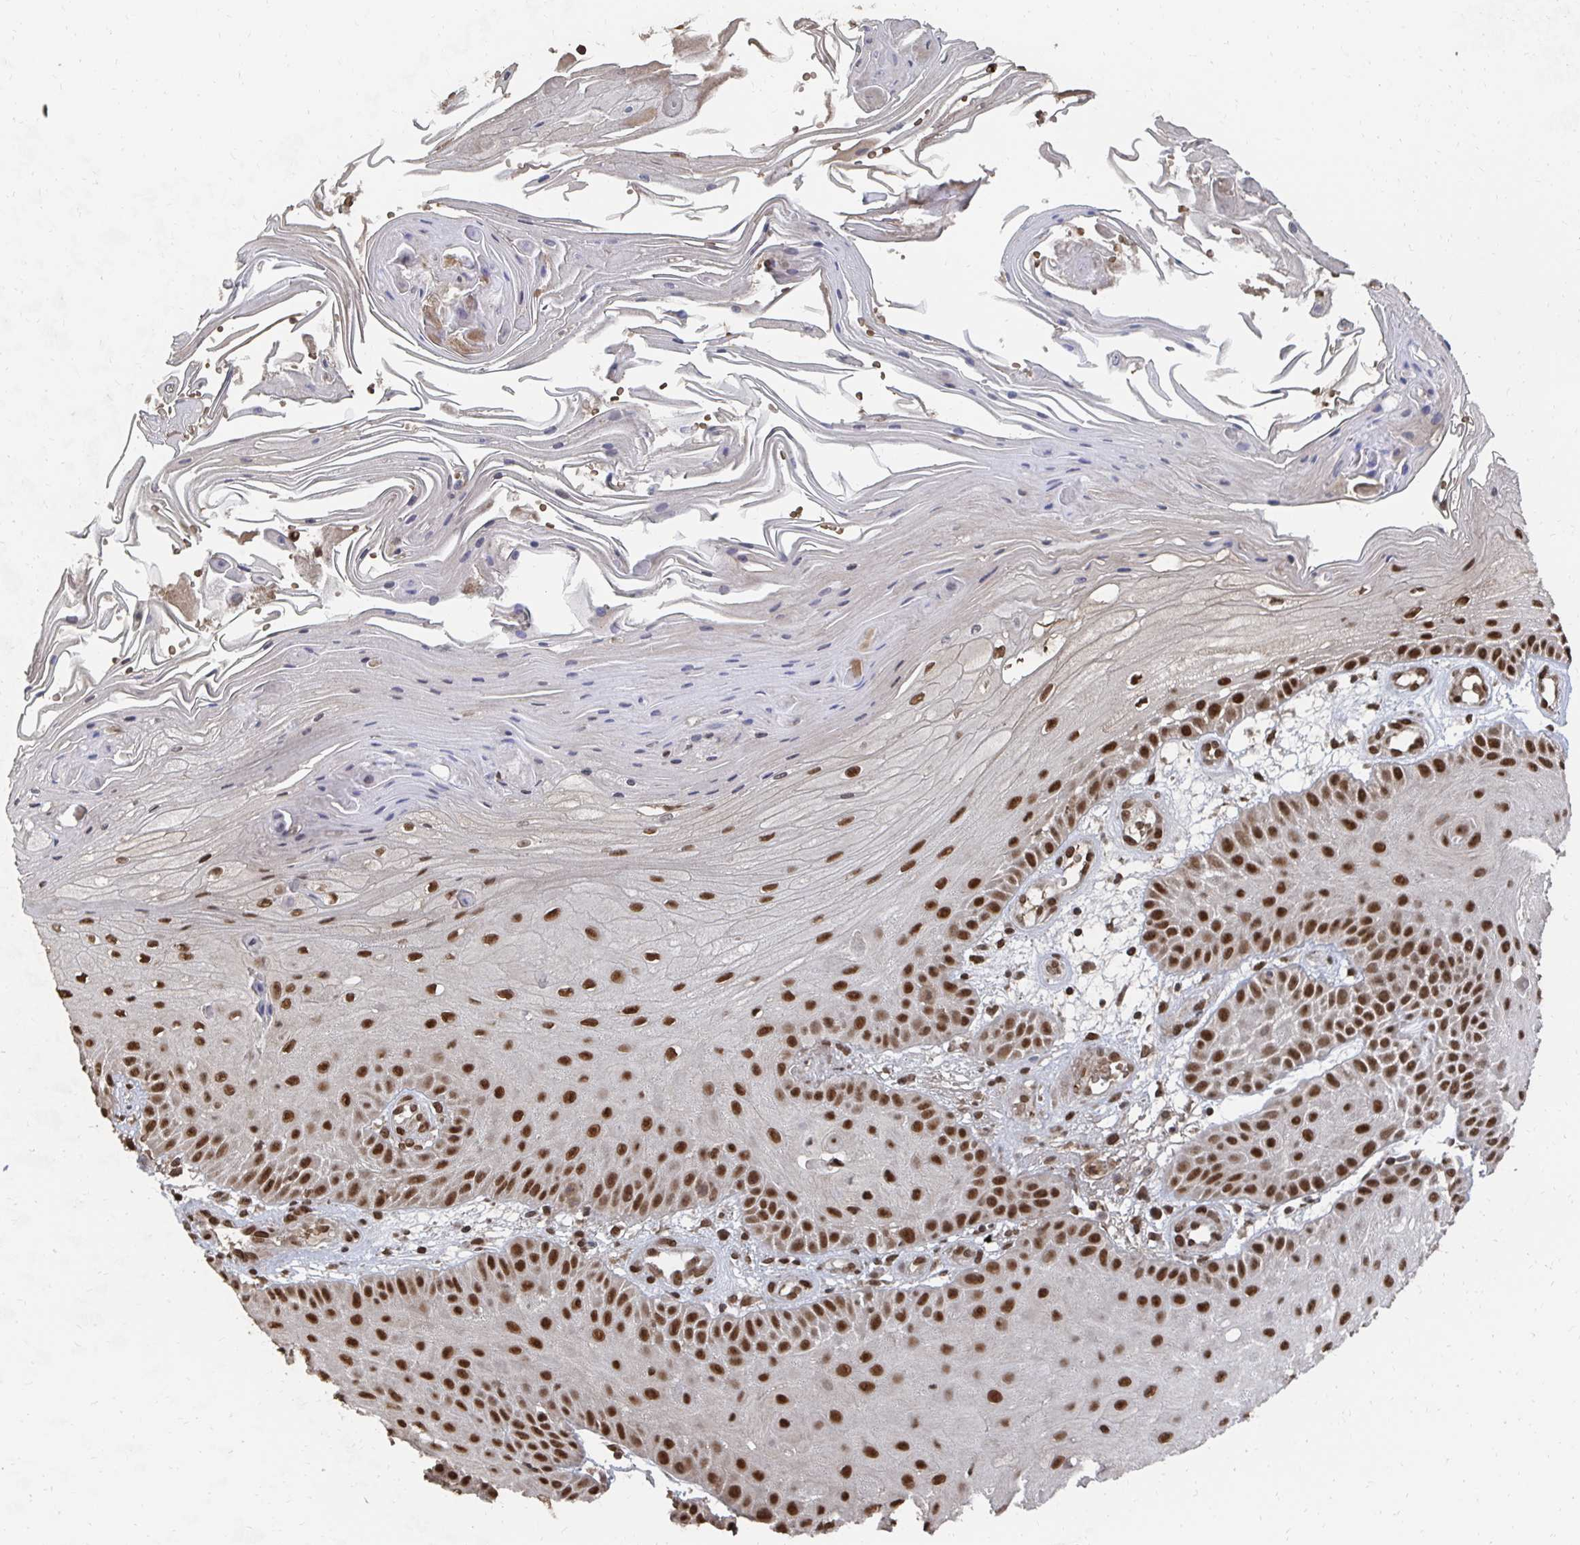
{"staining": {"intensity": "strong", "quantity": ">75%", "location": "nuclear"}, "tissue": "skin cancer", "cell_type": "Tumor cells", "image_type": "cancer", "snomed": [{"axis": "morphology", "description": "Squamous cell carcinoma, NOS"}, {"axis": "topography", "description": "Skin"}], "caption": "Immunohistochemistry (IHC) (DAB) staining of human skin cancer displays strong nuclear protein expression in approximately >75% of tumor cells.", "gene": "GTF3C6", "patient": {"sex": "male", "age": 70}}